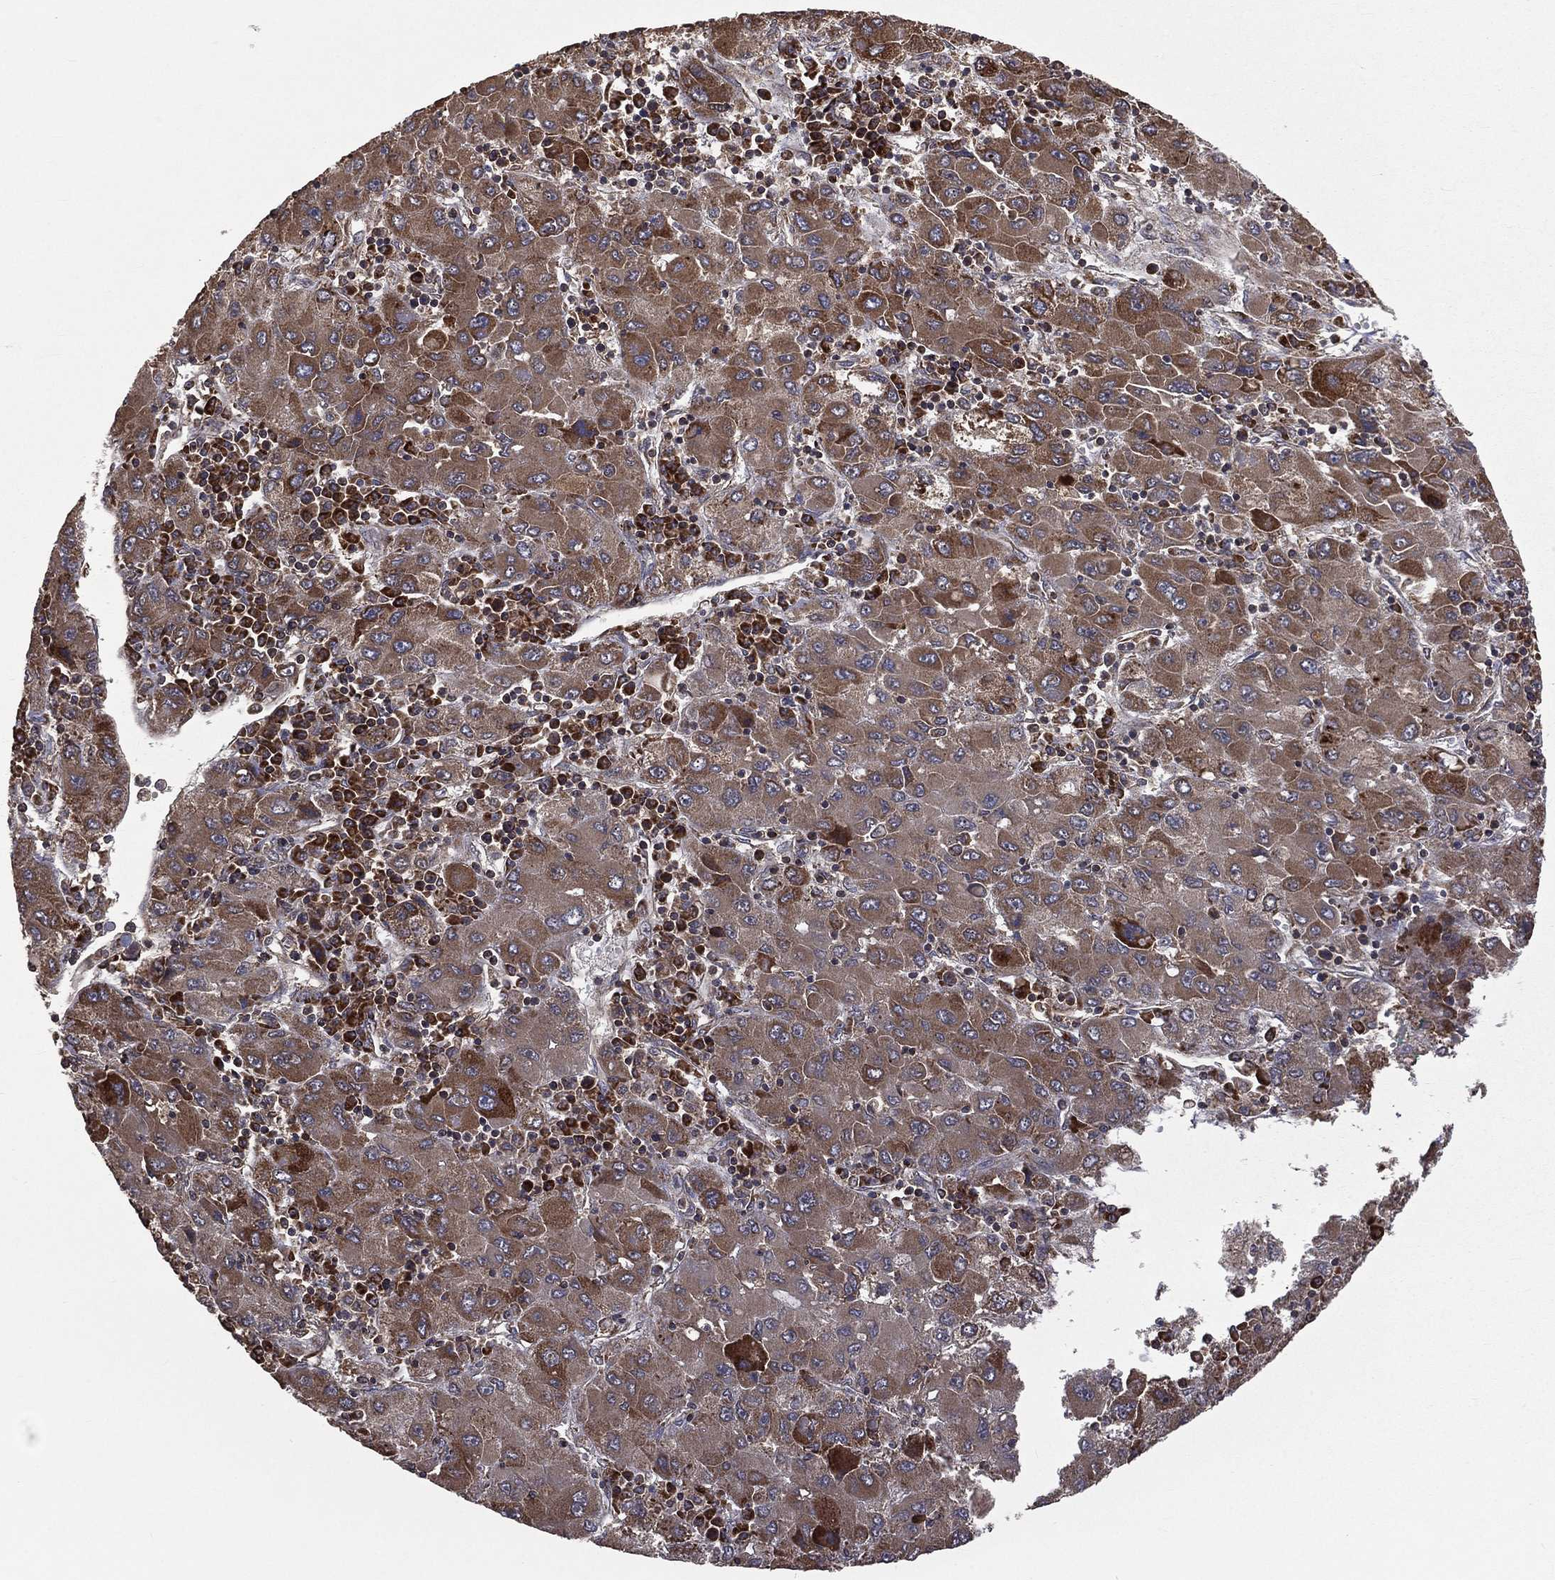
{"staining": {"intensity": "moderate", "quantity": ">75%", "location": "cytoplasmic/membranous"}, "tissue": "liver cancer", "cell_type": "Tumor cells", "image_type": "cancer", "snomed": [{"axis": "morphology", "description": "Carcinoma, Hepatocellular, NOS"}, {"axis": "topography", "description": "Liver"}], "caption": "Moderate cytoplasmic/membranous staining for a protein is present in approximately >75% of tumor cells of liver cancer using immunohistochemistry.", "gene": "OLFML1", "patient": {"sex": "male", "age": 75}}